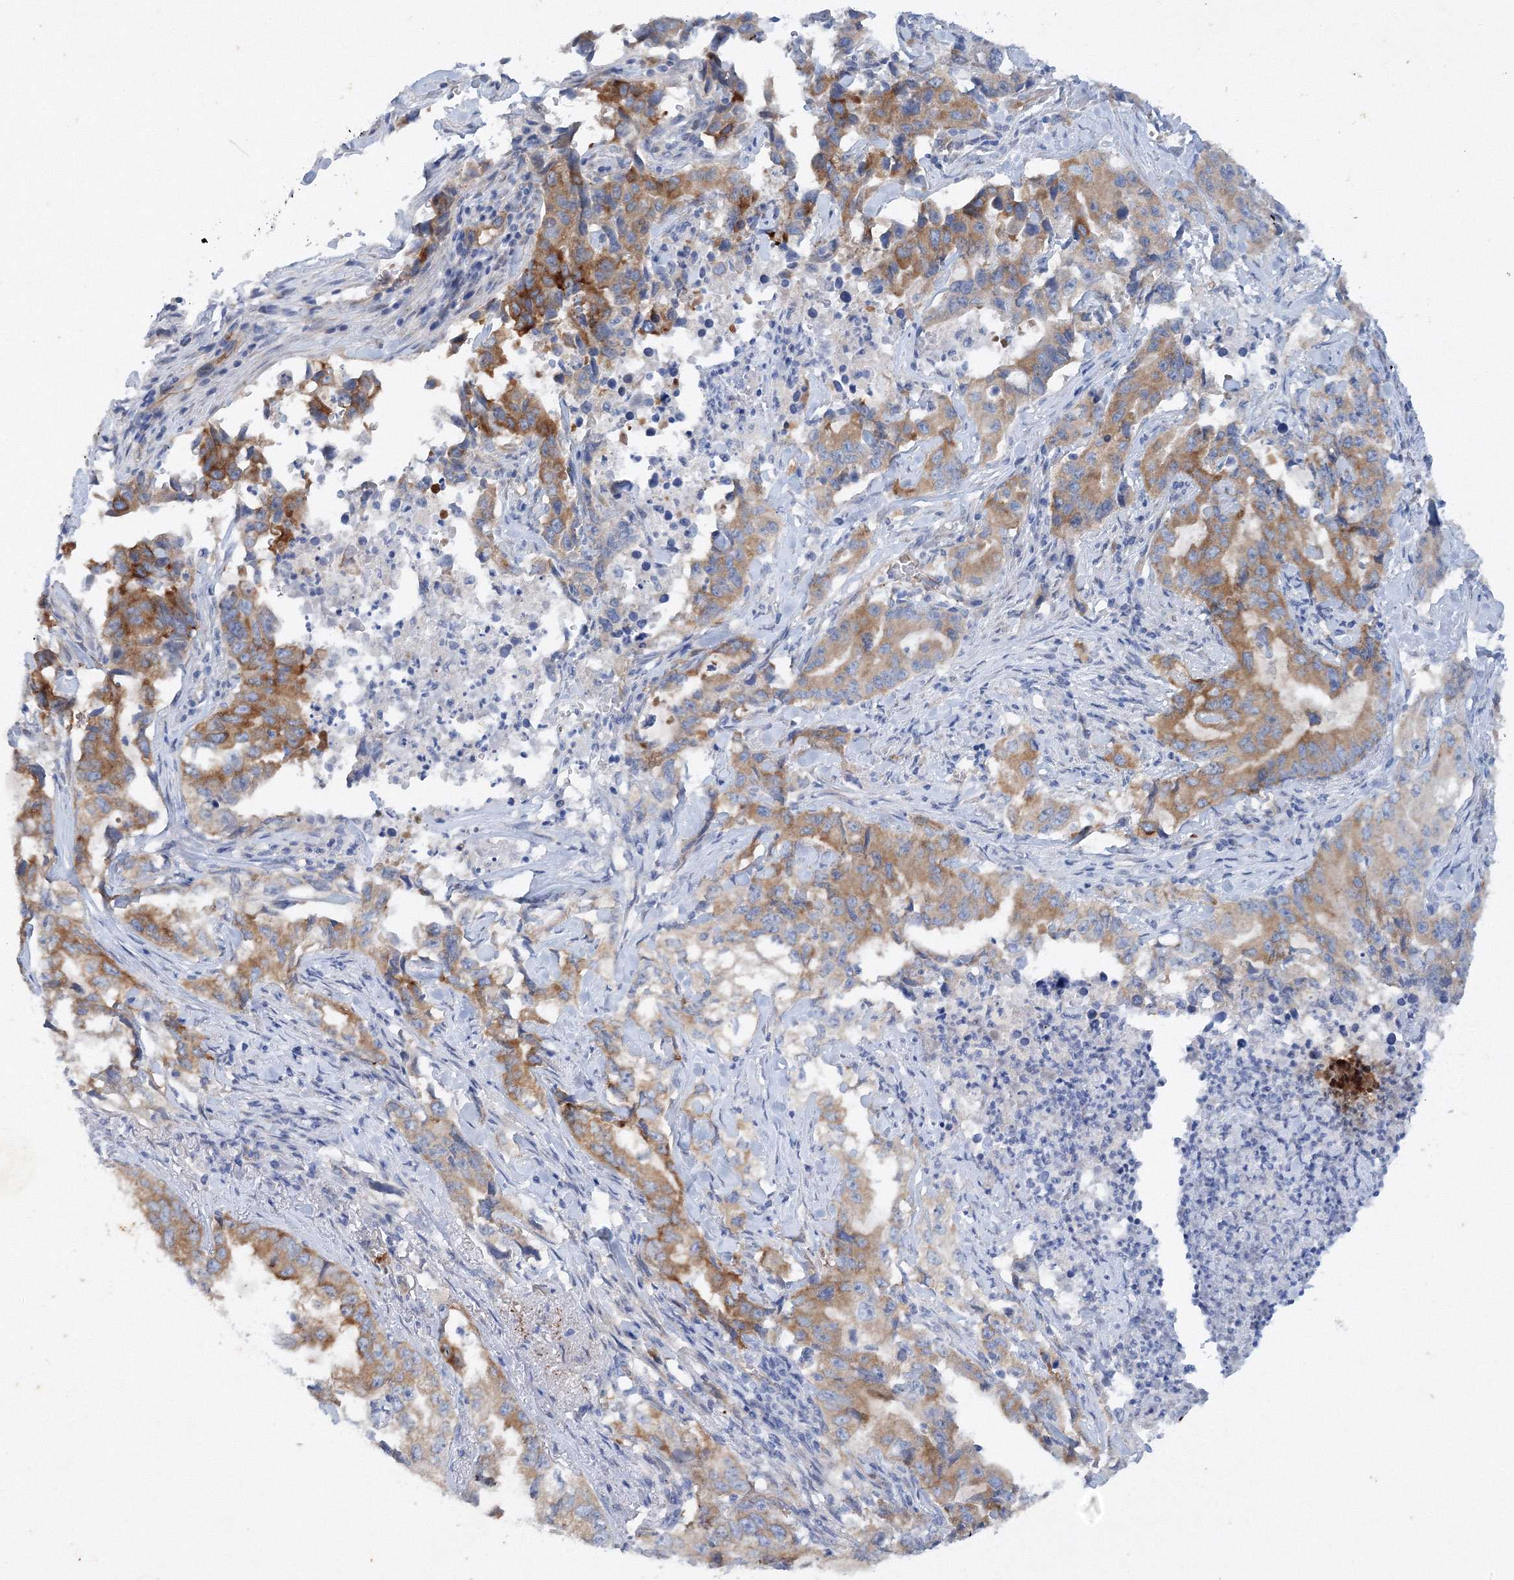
{"staining": {"intensity": "moderate", "quantity": ">75%", "location": "cytoplasmic/membranous"}, "tissue": "lung cancer", "cell_type": "Tumor cells", "image_type": "cancer", "snomed": [{"axis": "morphology", "description": "Adenocarcinoma, NOS"}, {"axis": "topography", "description": "Lung"}], "caption": "Protein expression analysis of human lung adenocarcinoma reveals moderate cytoplasmic/membranous staining in about >75% of tumor cells. (DAB (3,3'-diaminobenzidine) IHC, brown staining for protein, blue staining for nuclei).", "gene": "TANC1", "patient": {"sex": "female", "age": 51}}